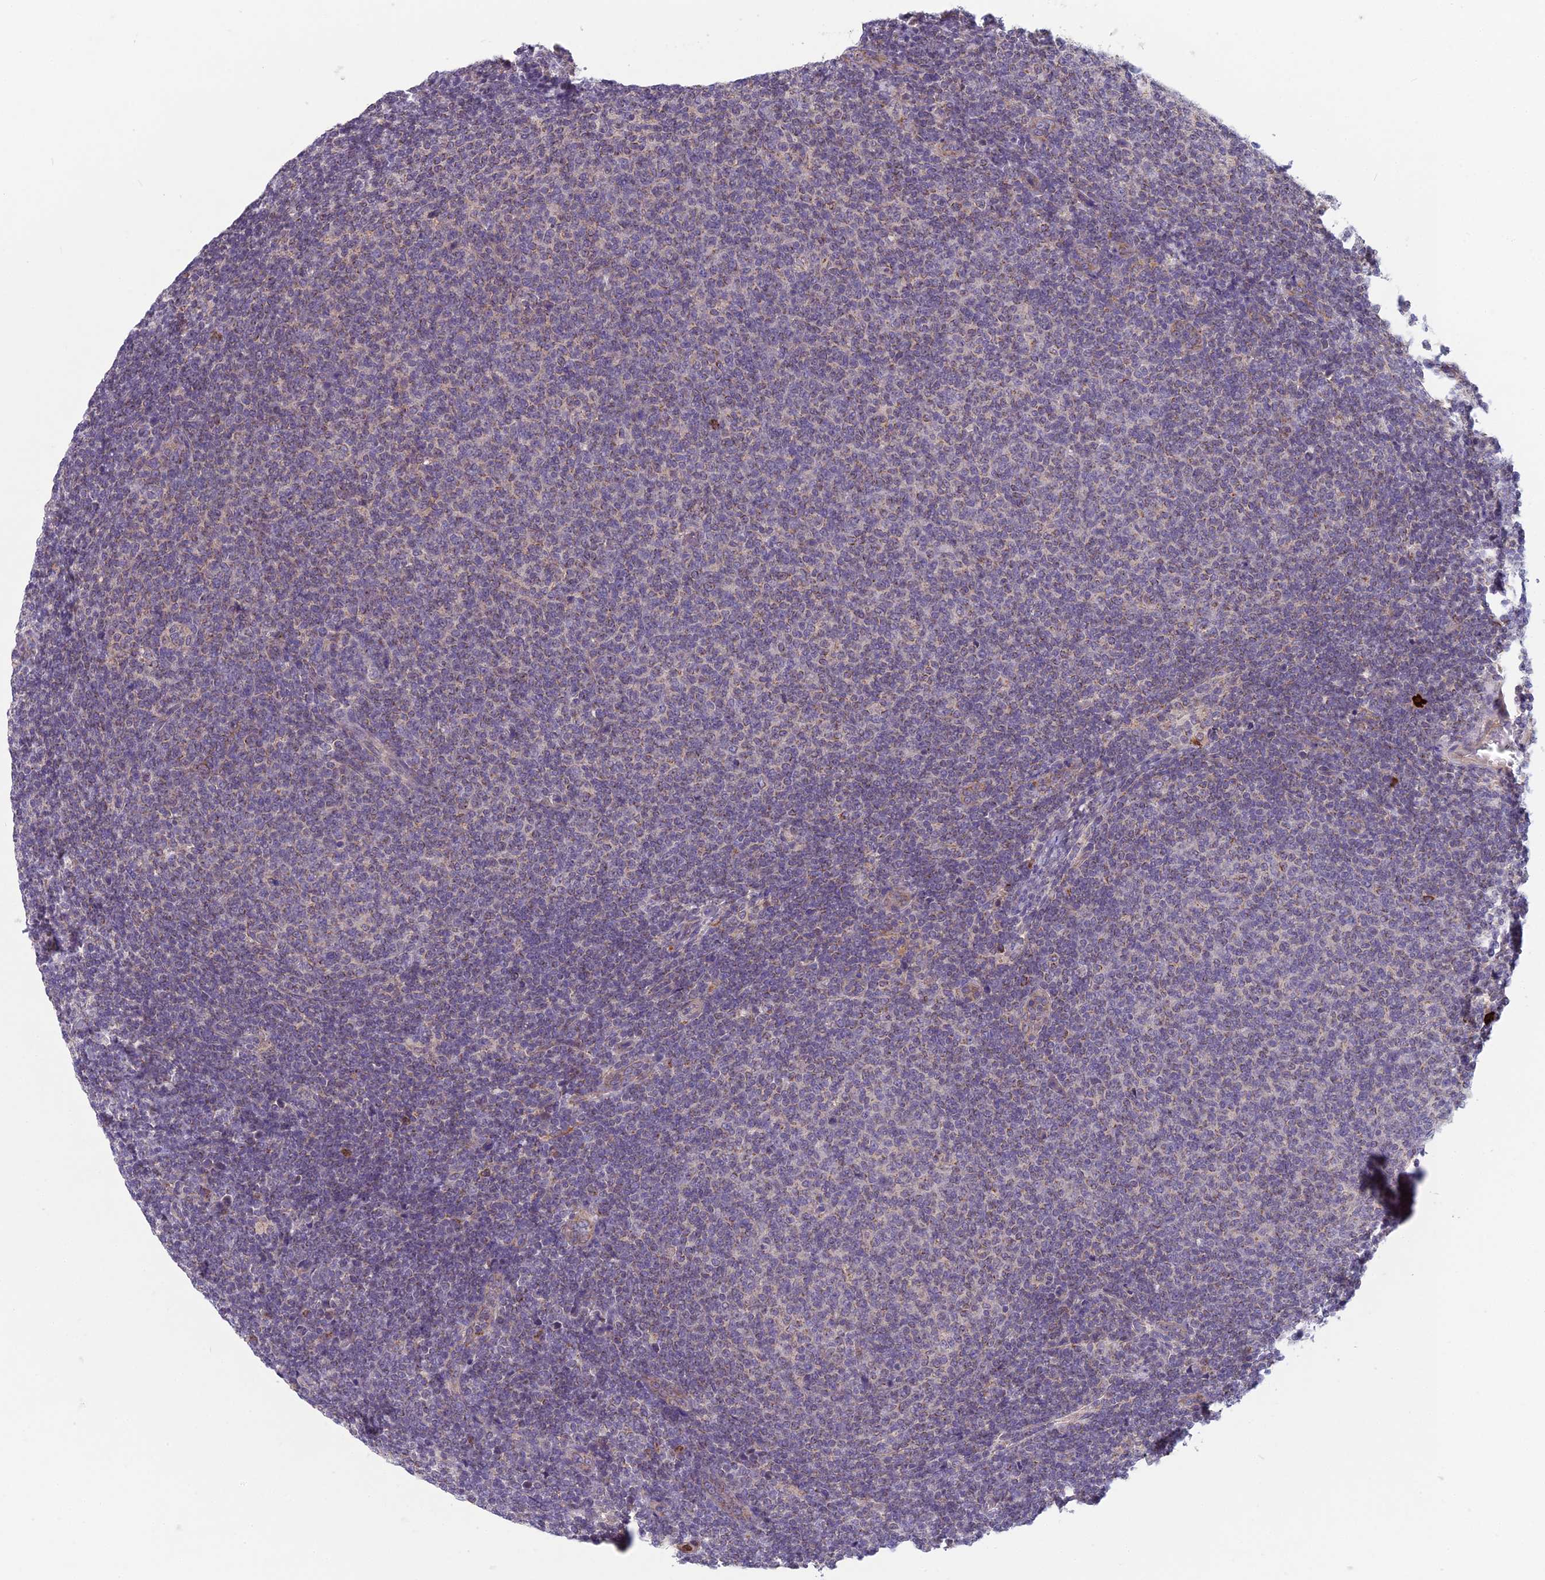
{"staining": {"intensity": "weak", "quantity": "25%-75%", "location": "cytoplasmic/membranous"}, "tissue": "lymphoma", "cell_type": "Tumor cells", "image_type": "cancer", "snomed": [{"axis": "morphology", "description": "Malignant lymphoma, non-Hodgkin's type, Low grade"}, {"axis": "topography", "description": "Lymph node"}], "caption": "High-magnification brightfield microscopy of lymphoma stained with DAB (brown) and counterstained with hematoxylin (blue). tumor cells exhibit weak cytoplasmic/membranous expression is appreciated in about25%-75% of cells. (DAB (3,3'-diaminobenzidine) IHC with brightfield microscopy, high magnification).", "gene": "ENSG00000188897", "patient": {"sex": "male", "age": 66}}